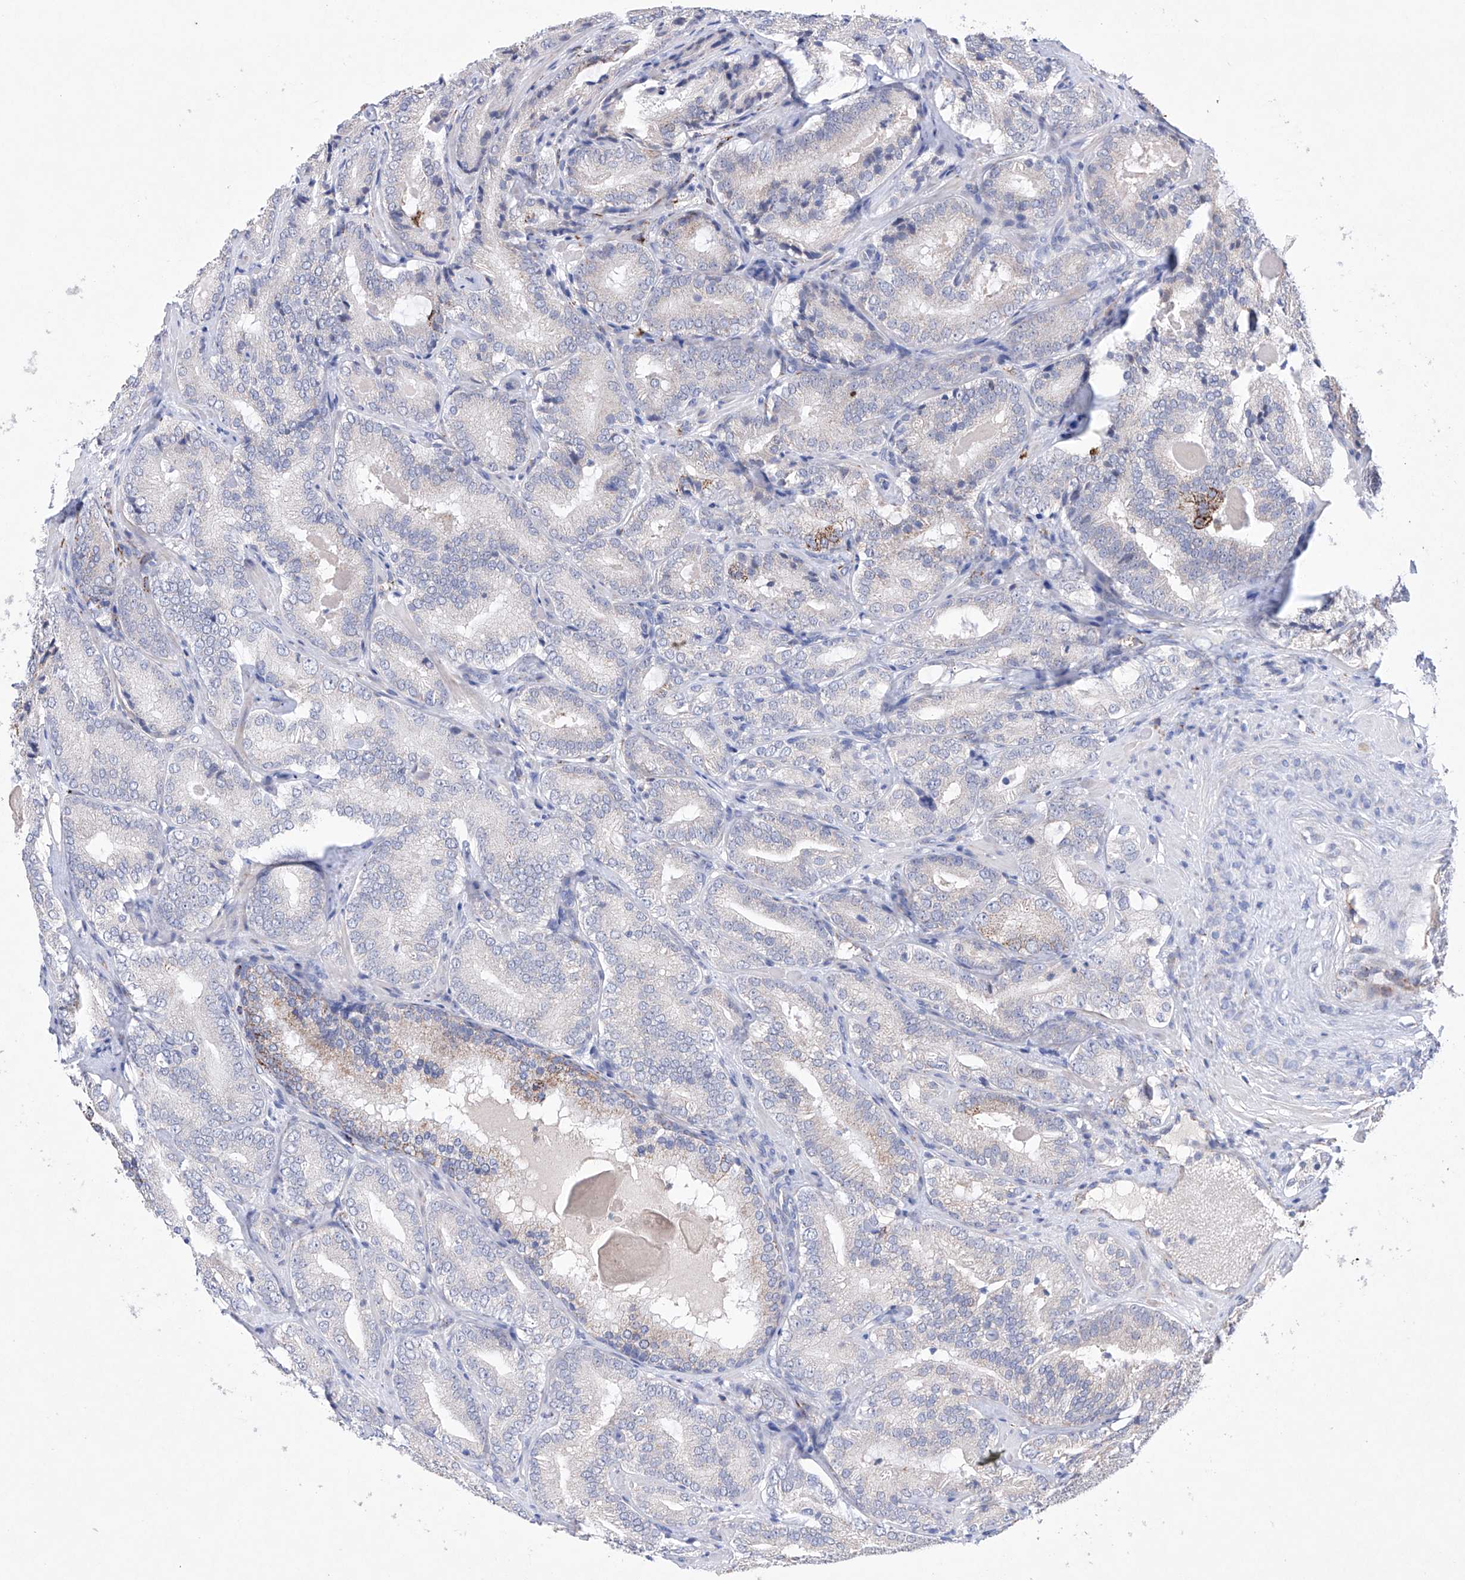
{"staining": {"intensity": "negative", "quantity": "none", "location": "none"}, "tissue": "prostate cancer", "cell_type": "Tumor cells", "image_type": "cancer", "snomed": [{"axis": "morphology", "description": "Adenocarcinoma, High grade"}, {"axis": "topography", "description": "Prostate"}], "caption": "This is a histopathology image of immunohistochemistry staining of prostate adenocarcinoma (high-grade), which shows no expression in tumor cells. (DAB (3,3'-diaminobenzidine) IHC visualized using brightfield microscopy, high magnification).", "gene": "NRROS", "patient": {"sex": "male", "age": 57}}